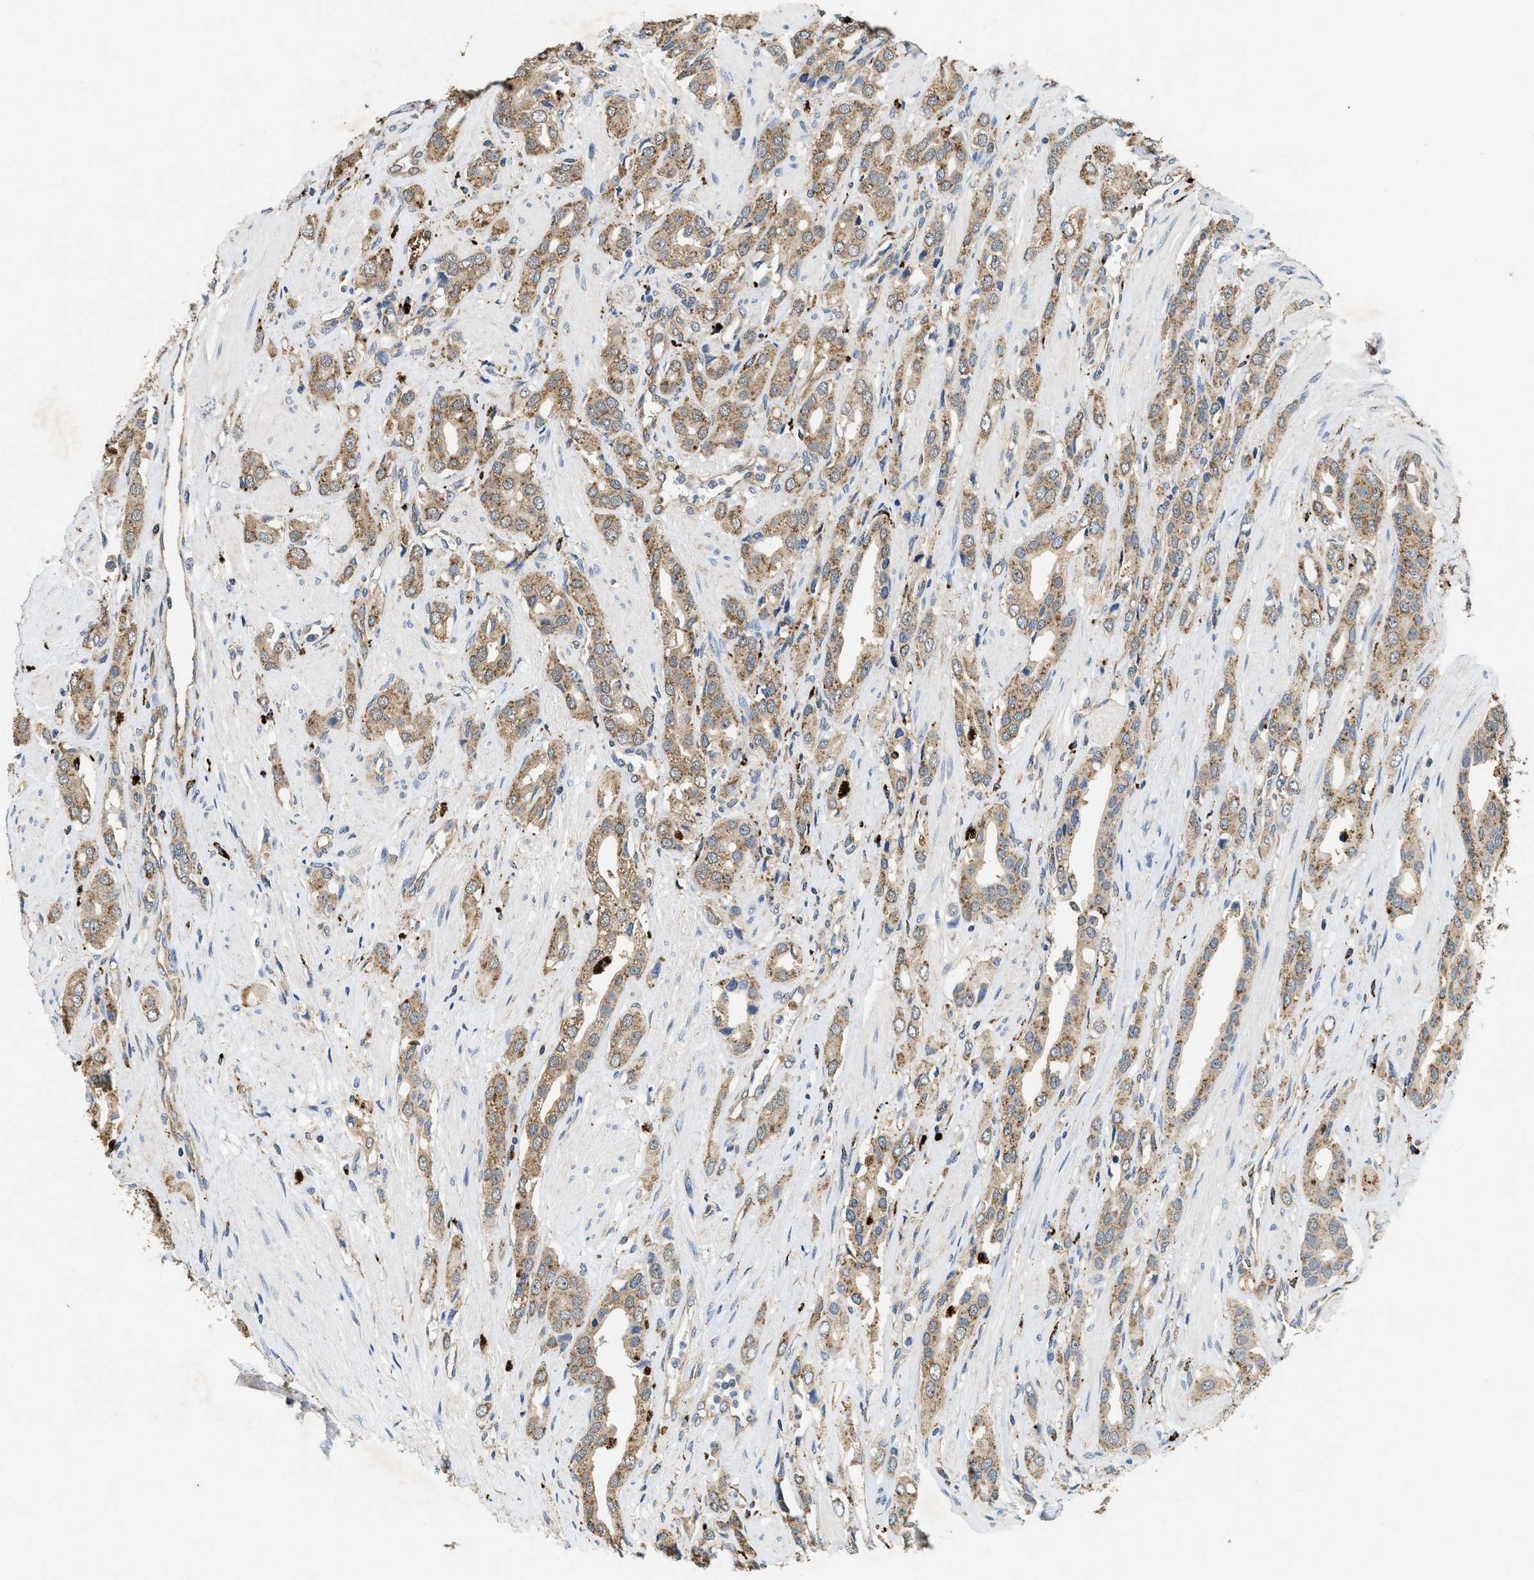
{"staining": {"intensity": "weak", "quantity": ">75%", "location": "cytoplasmic/membranous"}, "tissue": "prostate cancer", "cell_type": "Tumor cells", "image_type": "cancer", "snomed": [{"axis": "morphology", "description": "Adenocarcinoma, High grade"}, {"axis": "topography", "description": "Prostate"}], "caption": "Tumor cells demonstrate low levels of weak cytoplasmic/membranous positivity in about >75% of cells in prostate high-grade adenocarcinoma.", "gene": "BMPR2", "patient": {"sex": "male", "age": 52}}